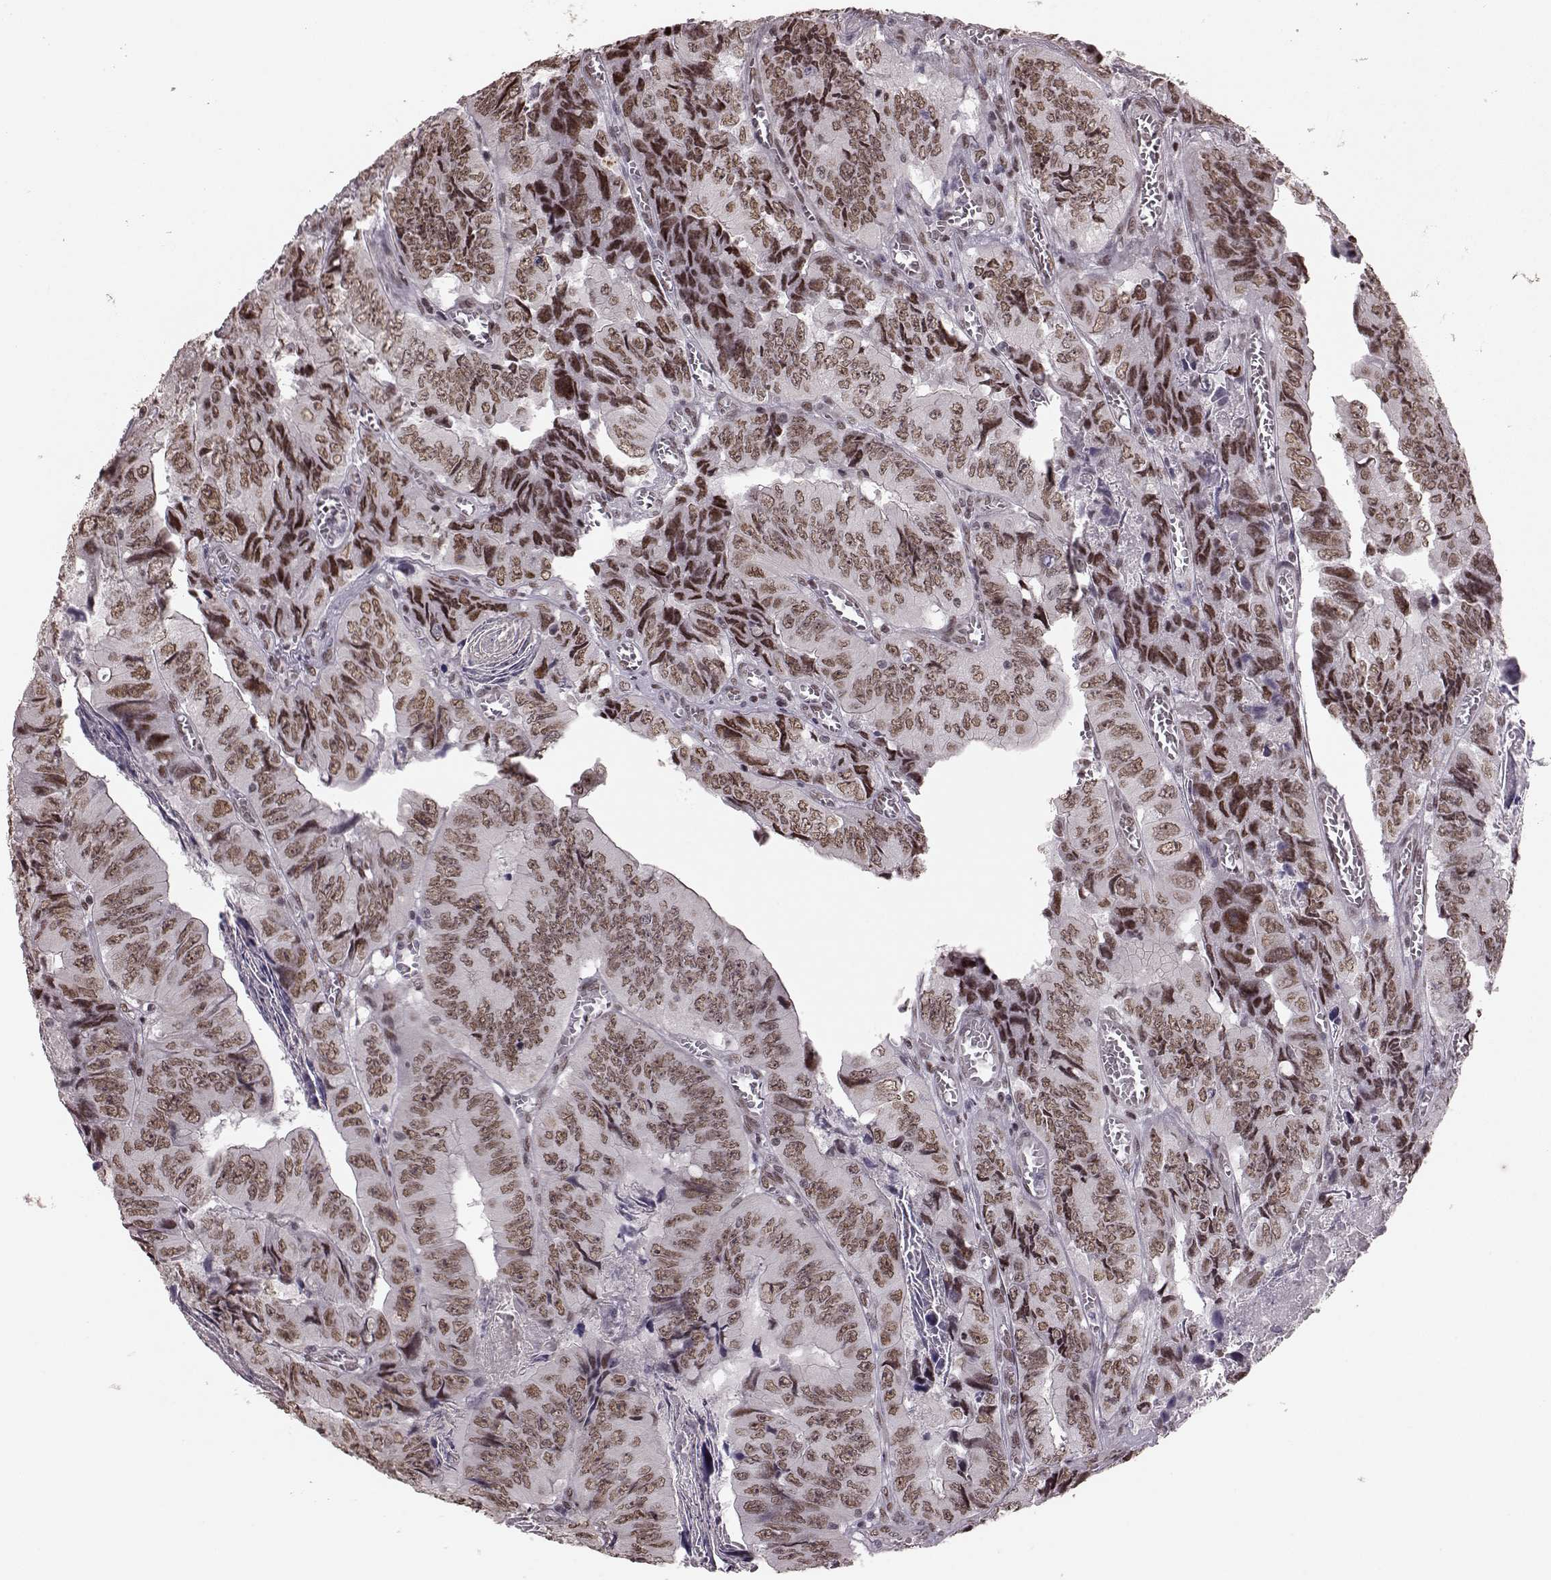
{"staining": {"intensity": "moderate", "quantity": ">75%", "location": "nuclear"}, "tissue": "colorectal cancer", "cell_type": "Tumor cells", "image_type": "cancer", "snomed": [{"axis": "morphology", "description": "Adenocarcinoma, NOS"}, {"axis": "topography", "description": "Colon"}], "caption": "Immunohistochemistry (IHC) of colorectal cancer displays medium levels of moderate nuclear positivity in about >75% of tumor cells. Nuclei are stained in blue.", "gene": "NR2C1", "patient": {"sex": "female", "age": 84}}